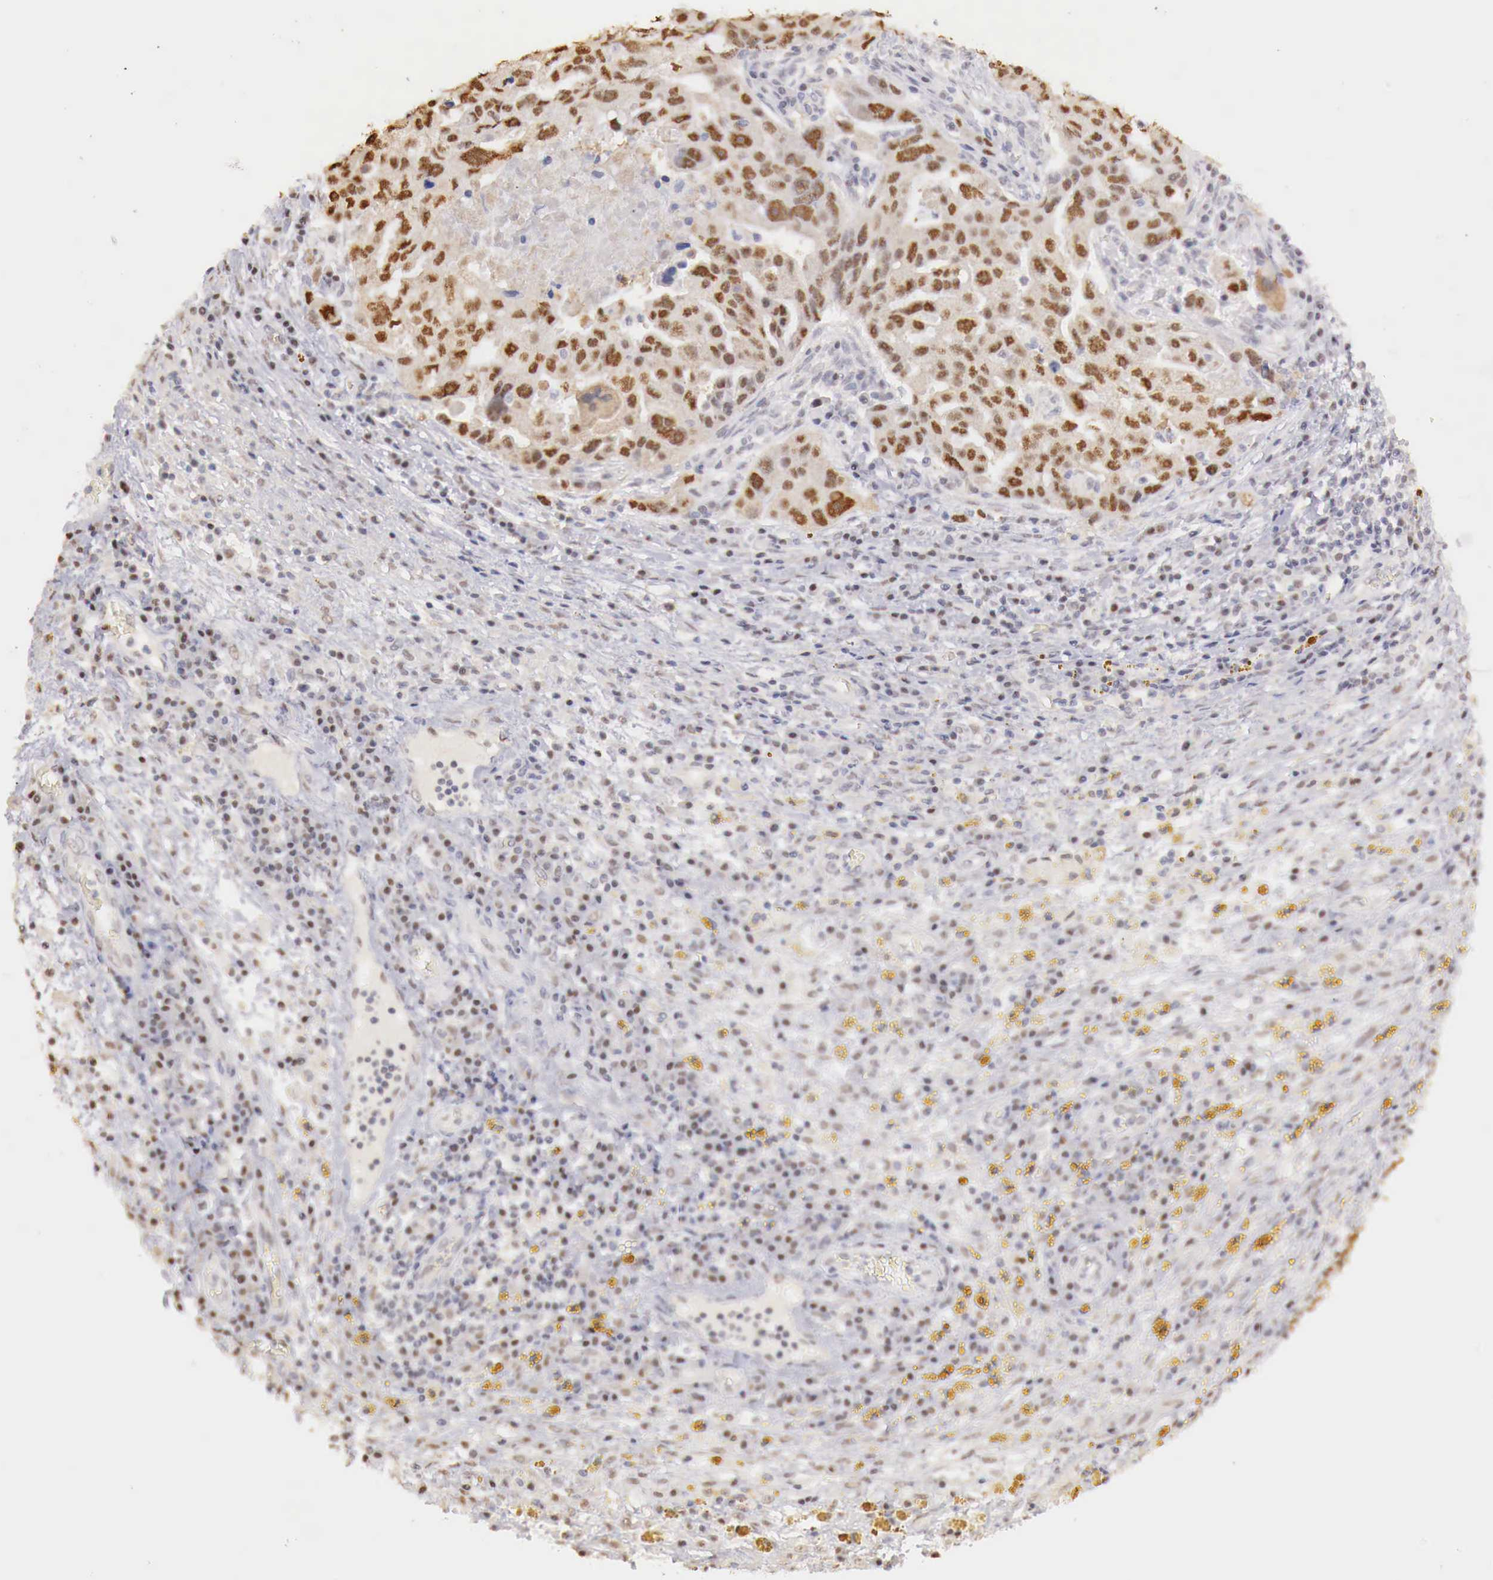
{"staining": {"intensity": "strong", "quantity": ">75%", "location": "nuclear"}, "tissue": "ovarian cancer", "cell_type": "Tumor cells", "image_type": "cancer", "snomed": [{"axis": "morphology", "description": "Carcinoma, endometroid"}, {"axis": "topography", "description": "Ovary"}], "caption": "Ovarian endometroid carcinoma stained with a brown dye reveals strong nuclear positive positivity in approximately >75% of tumor cells.", "gene": "UBA1", "patient": {"sex": "female", "age": 75}}